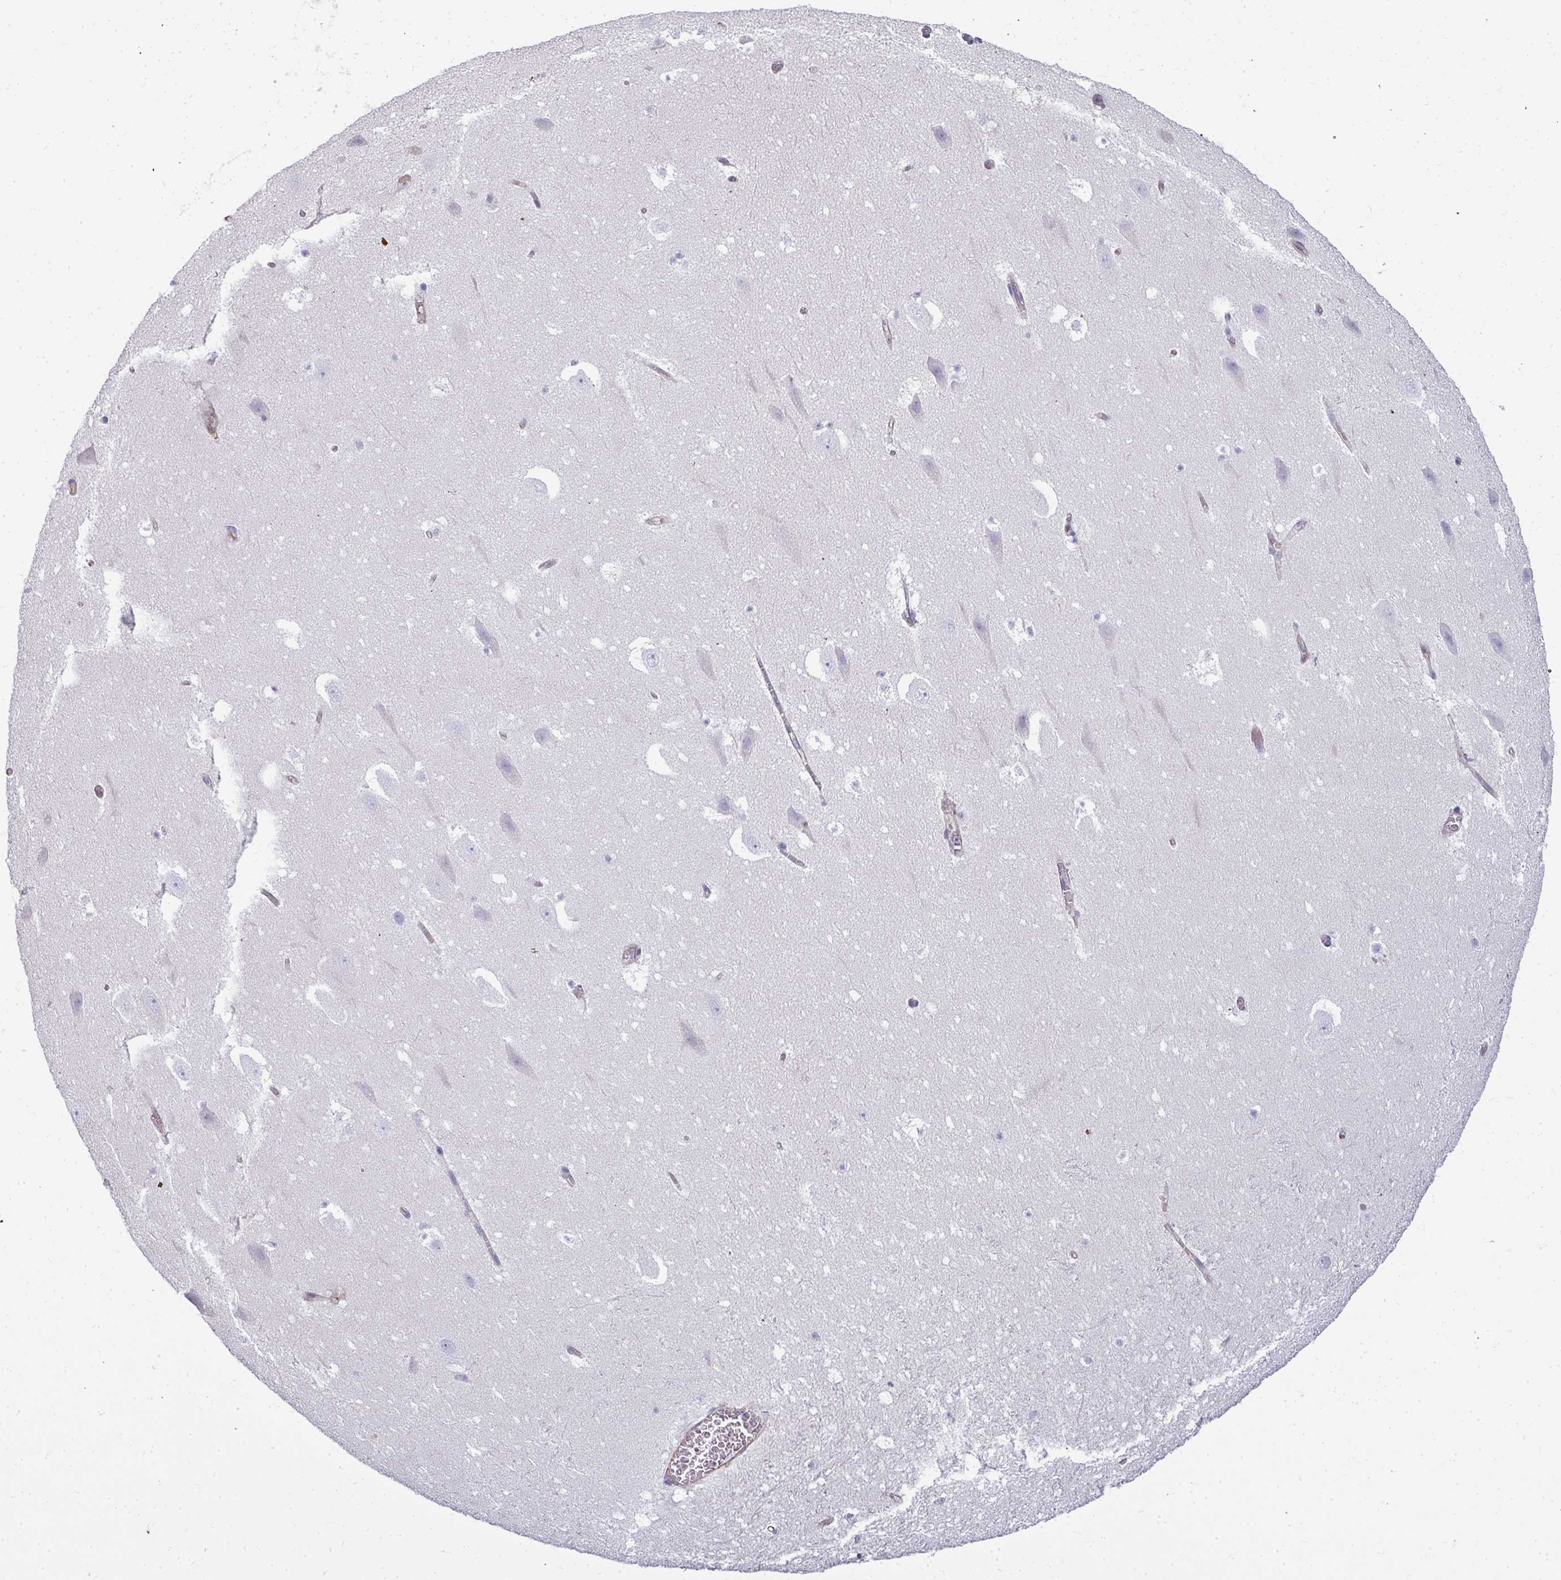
{"staining": {"intensity": "negative", "quantity": "none", "location": "none"}, "tissue": "hippocampus", "cell_type": "Glial cells", "image_type": "normal", "snomed": [{"axis": "morphology", "description": "Normal tissue, NOS"}, {"axis": "topography", "description": "Hippocampus"}], "caption": "Image shows no significant protein staining in glial cells of unremarkable hippocampus.", "gene": "MYL1", "patient": {"sex": "female", "age": 42}}